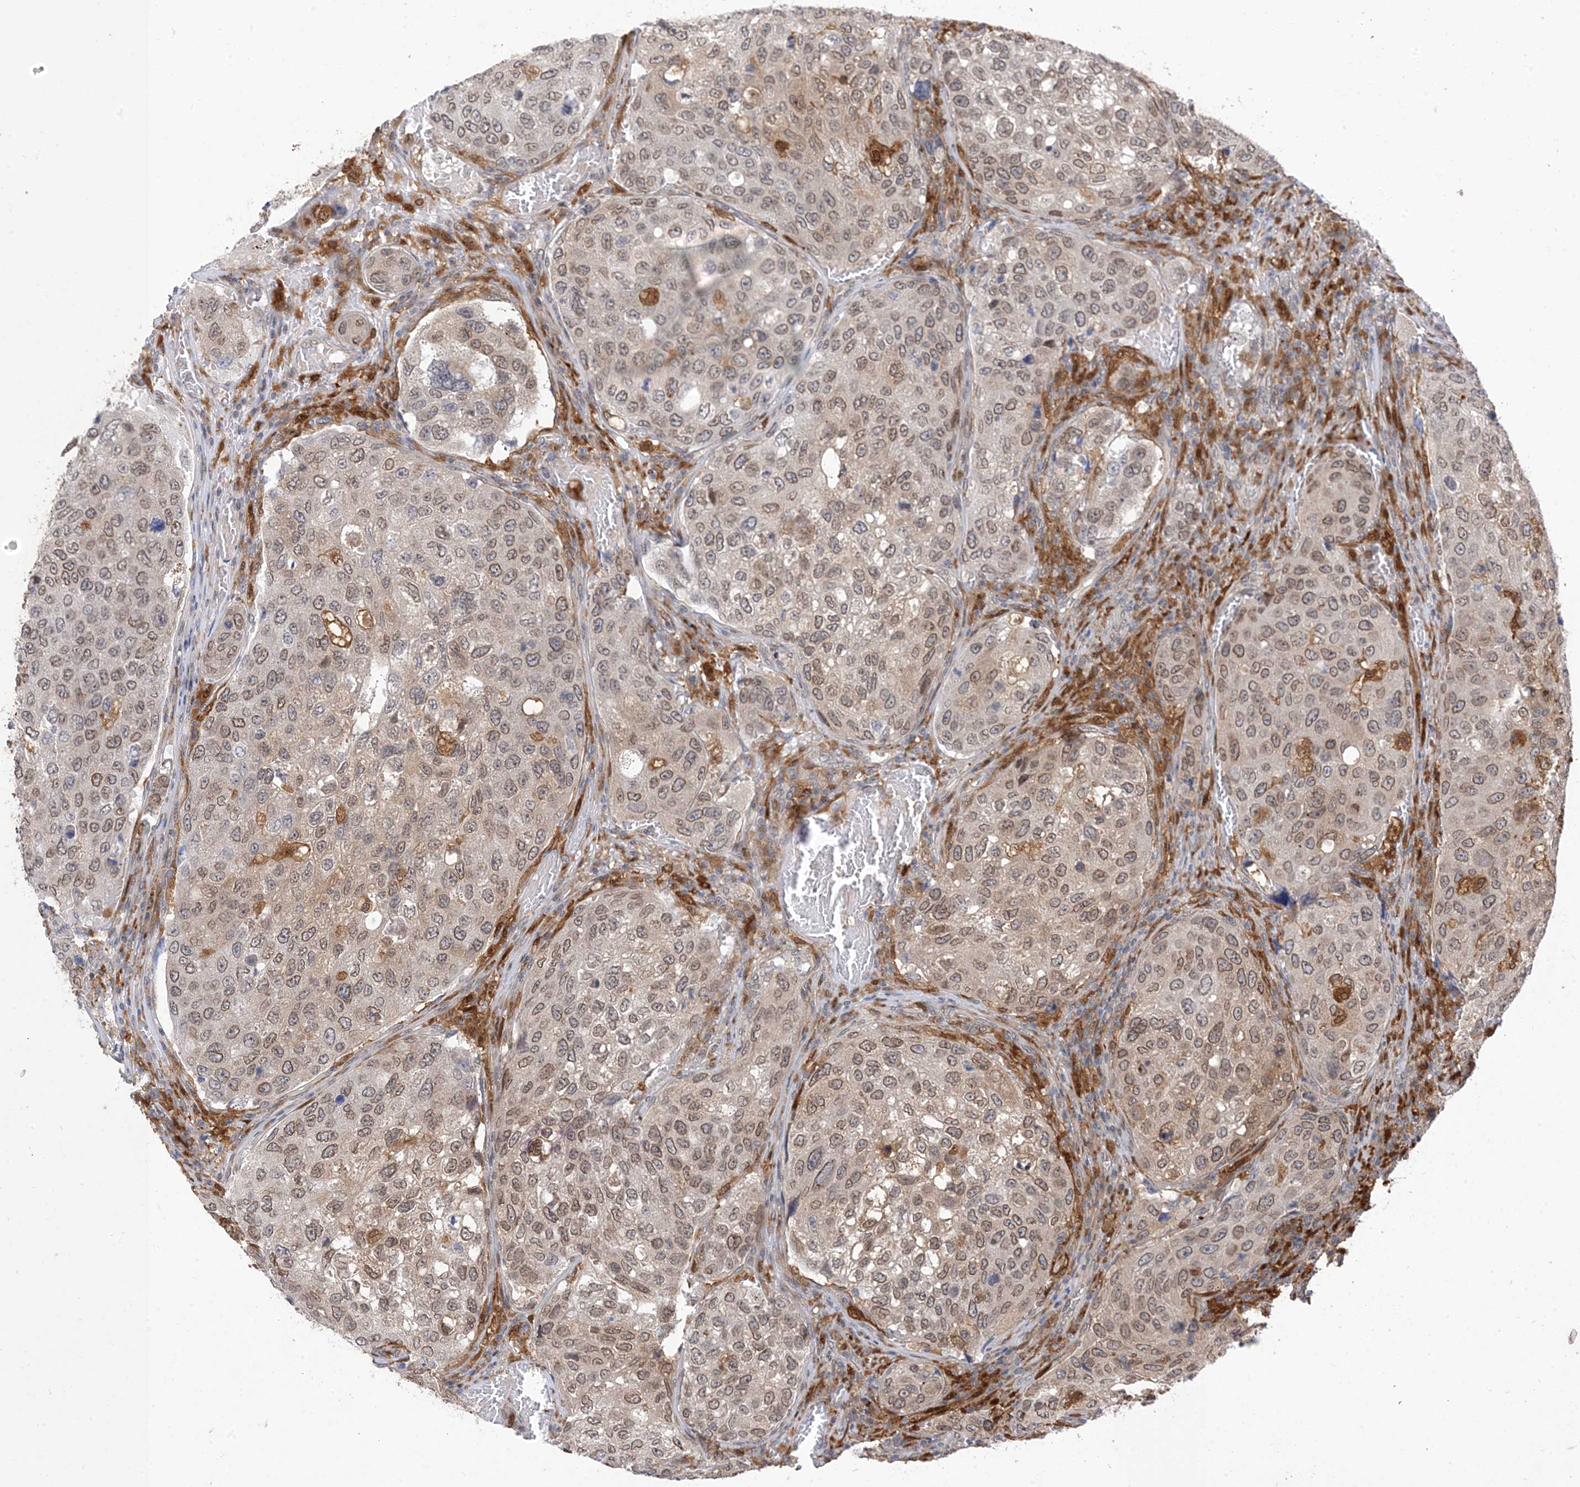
{"staining": {"intensity": "weak", "quantity": "25%-75%", "location": "cytoplasmic/membranous,nuclear"}, "tissue": "urothelial cancer", "cell_type": "Tumor cells", "image_type": "cancer", "snomed": [{"axis": "morphology", "description": "Urothelial carcinoma, High grade"}, {"axis": "topography", "description": "Lymph node"}, {"axis": "topography", "description": "Urinary bladder"}], "caption": "Immunohistochemistry (IHC) micrograph of human urothelial cancer stained for a protein (brown), which exhibits low levels of weak cytoplasmic/membranous and nuclear expression in approximately 25%-75% of tumor cells.", "gene": "NAGK", "patient": {"sex": "male", "age": 51}}